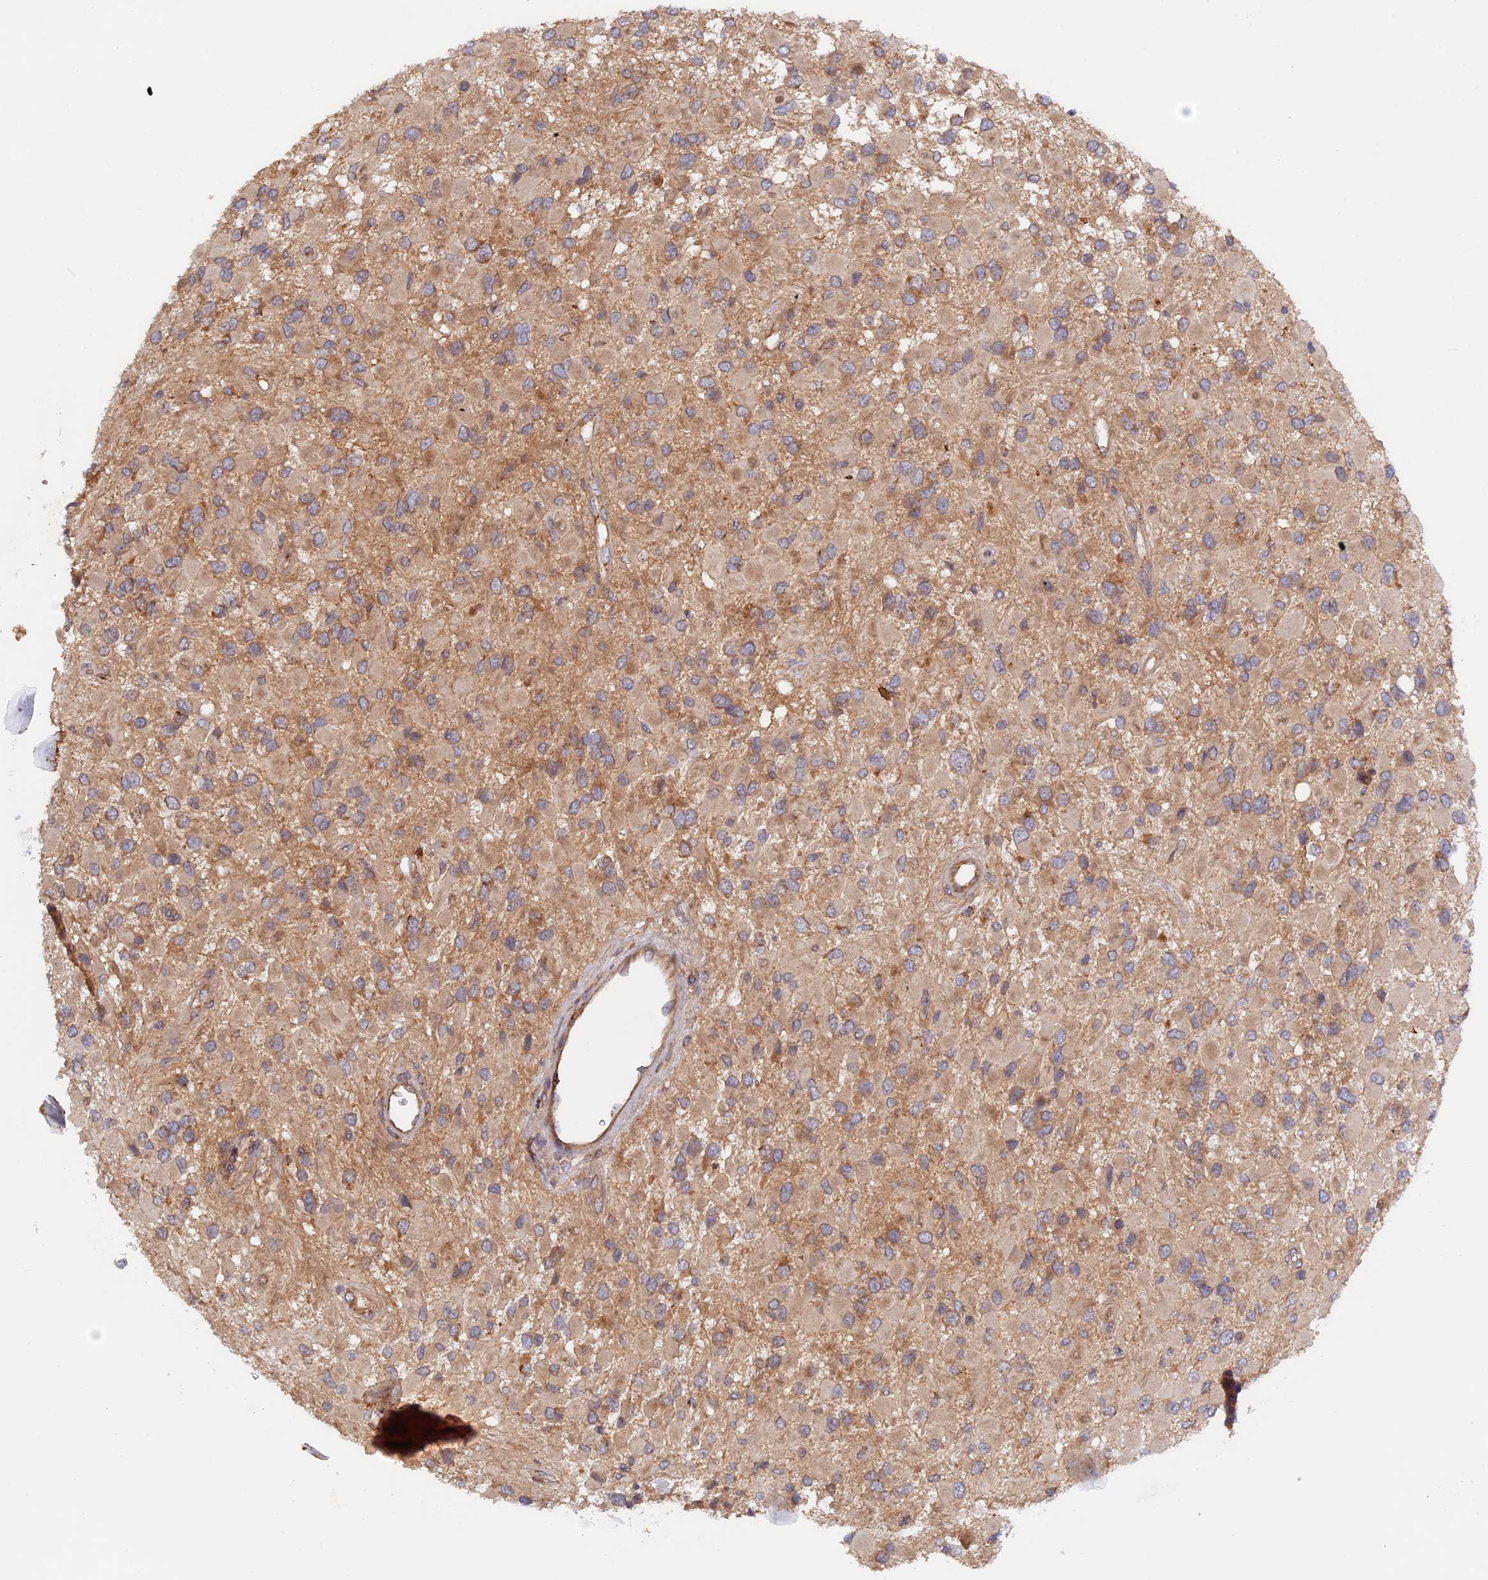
{"staining": {"intensity": "weak", "quantity": "<25%", "location": "cytoplasmic/membranous"}, "tissue": "glioma", "cell_type": "Tumor cells", "image_type": "cancer", "snomed": [{"axis": "morphology", "description": "Glioma, malignant, High grade"}, {"axis": "topography", "description": "Brain"}], "caption": "High magnification brightfield microscopy of high-grade glioma (malignant) stained with DAB (3,3'-diaminobenzidine) (brown) and counterstained with hematoxylin (blue): tumor cells show no significant staining.", "gene": "FERMT1", "patient": {"sex": "male", "age": 53}}